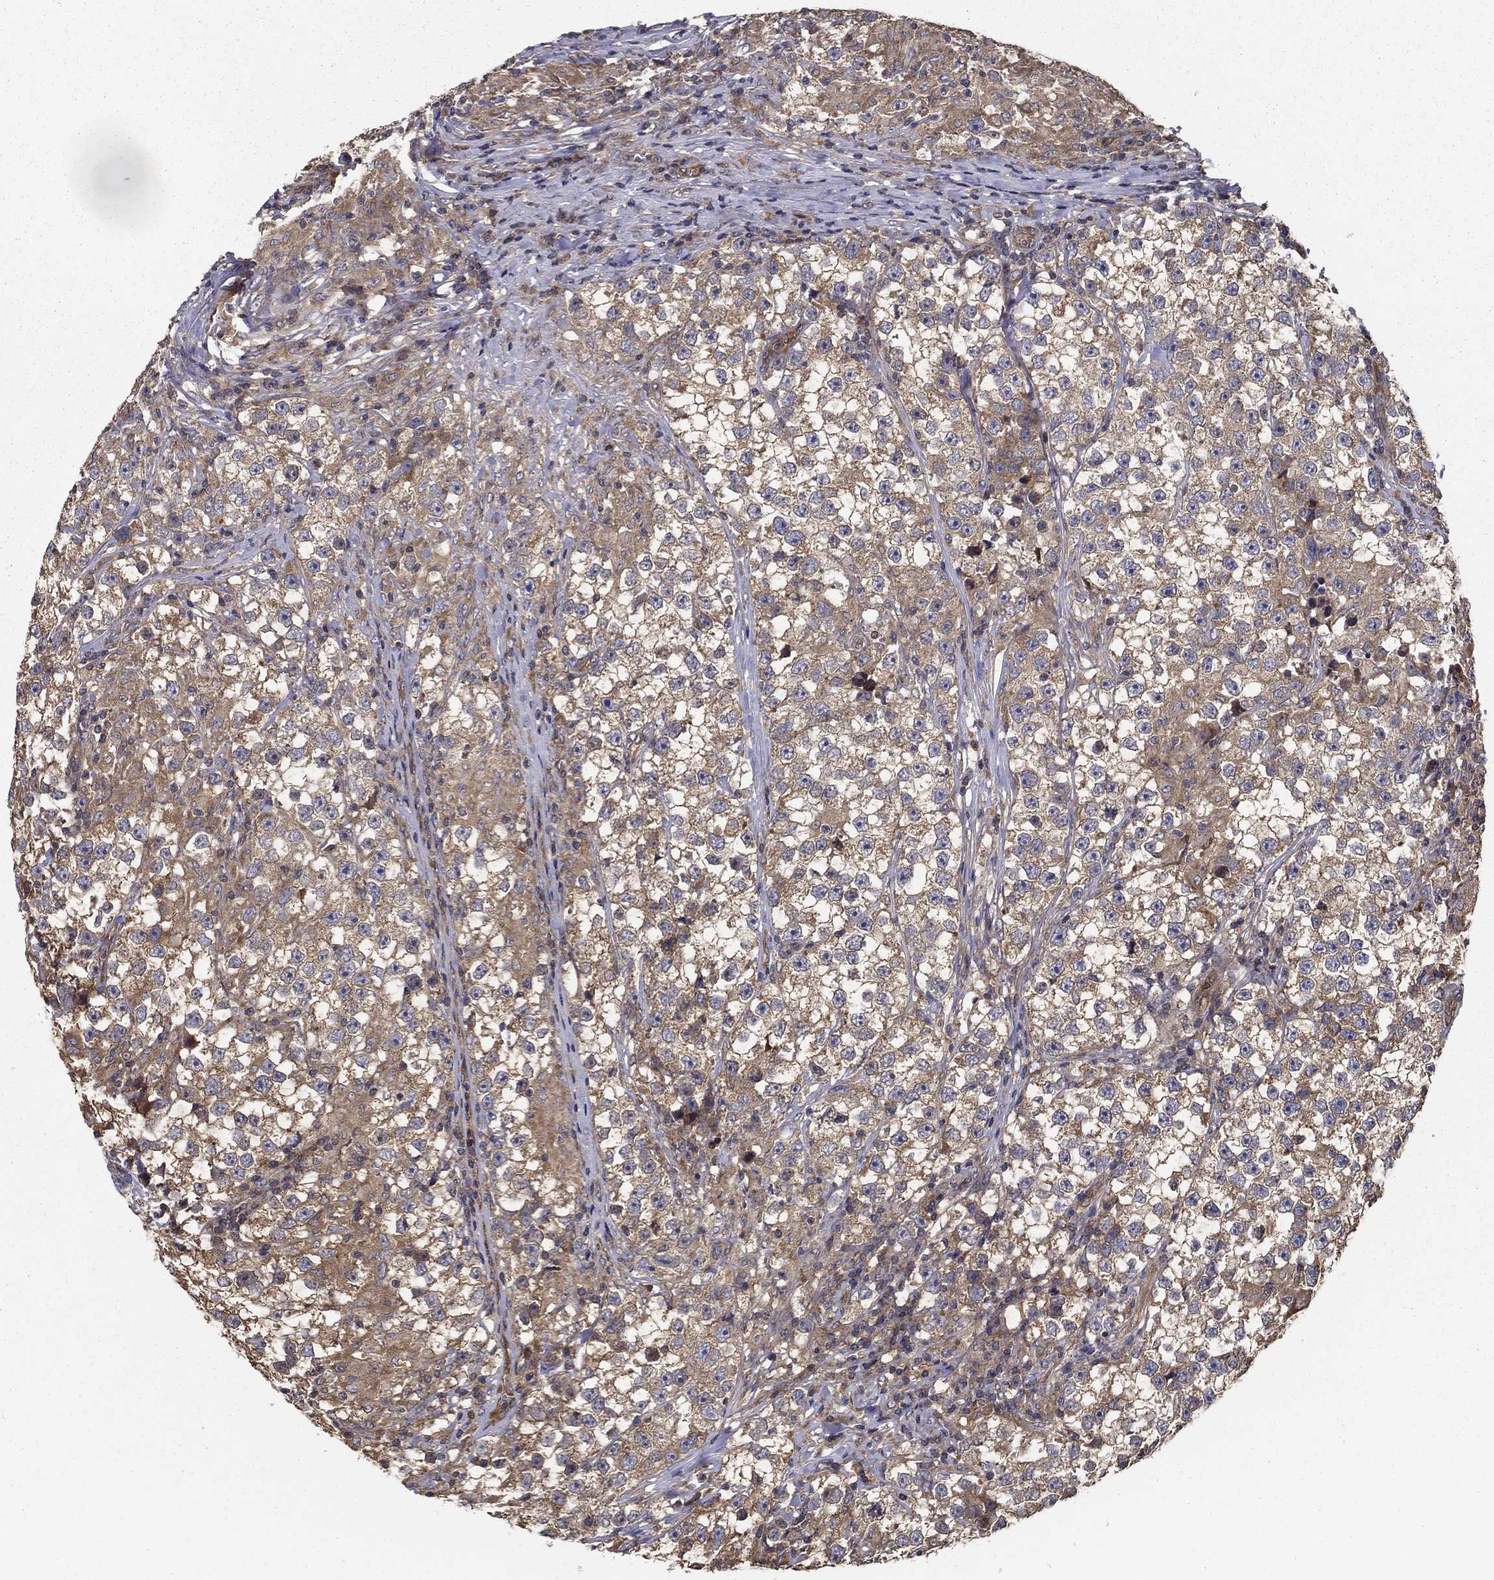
{"staining": {"intensity": "moderate", "quantity": "25%-75%", "location": "cytoplasmic/membranous"}, "tissue": "testis cancer", "cell_type": "Tumor cells", "image_type": "cancer", "snomed": [{"axis": "morphology", "description": "Seminoma, NOS"}, {"axis": "topography", "description": "Testis"}], "caption": "Brown immunohistochemical staining in testis cancer (seminoma) exhibits moderate cytoplasmic/membranous expression in approximately 25%-75% of tumor cells.", "gene": "BABAM2", "patient": {"sex": "male", "age": 46}}